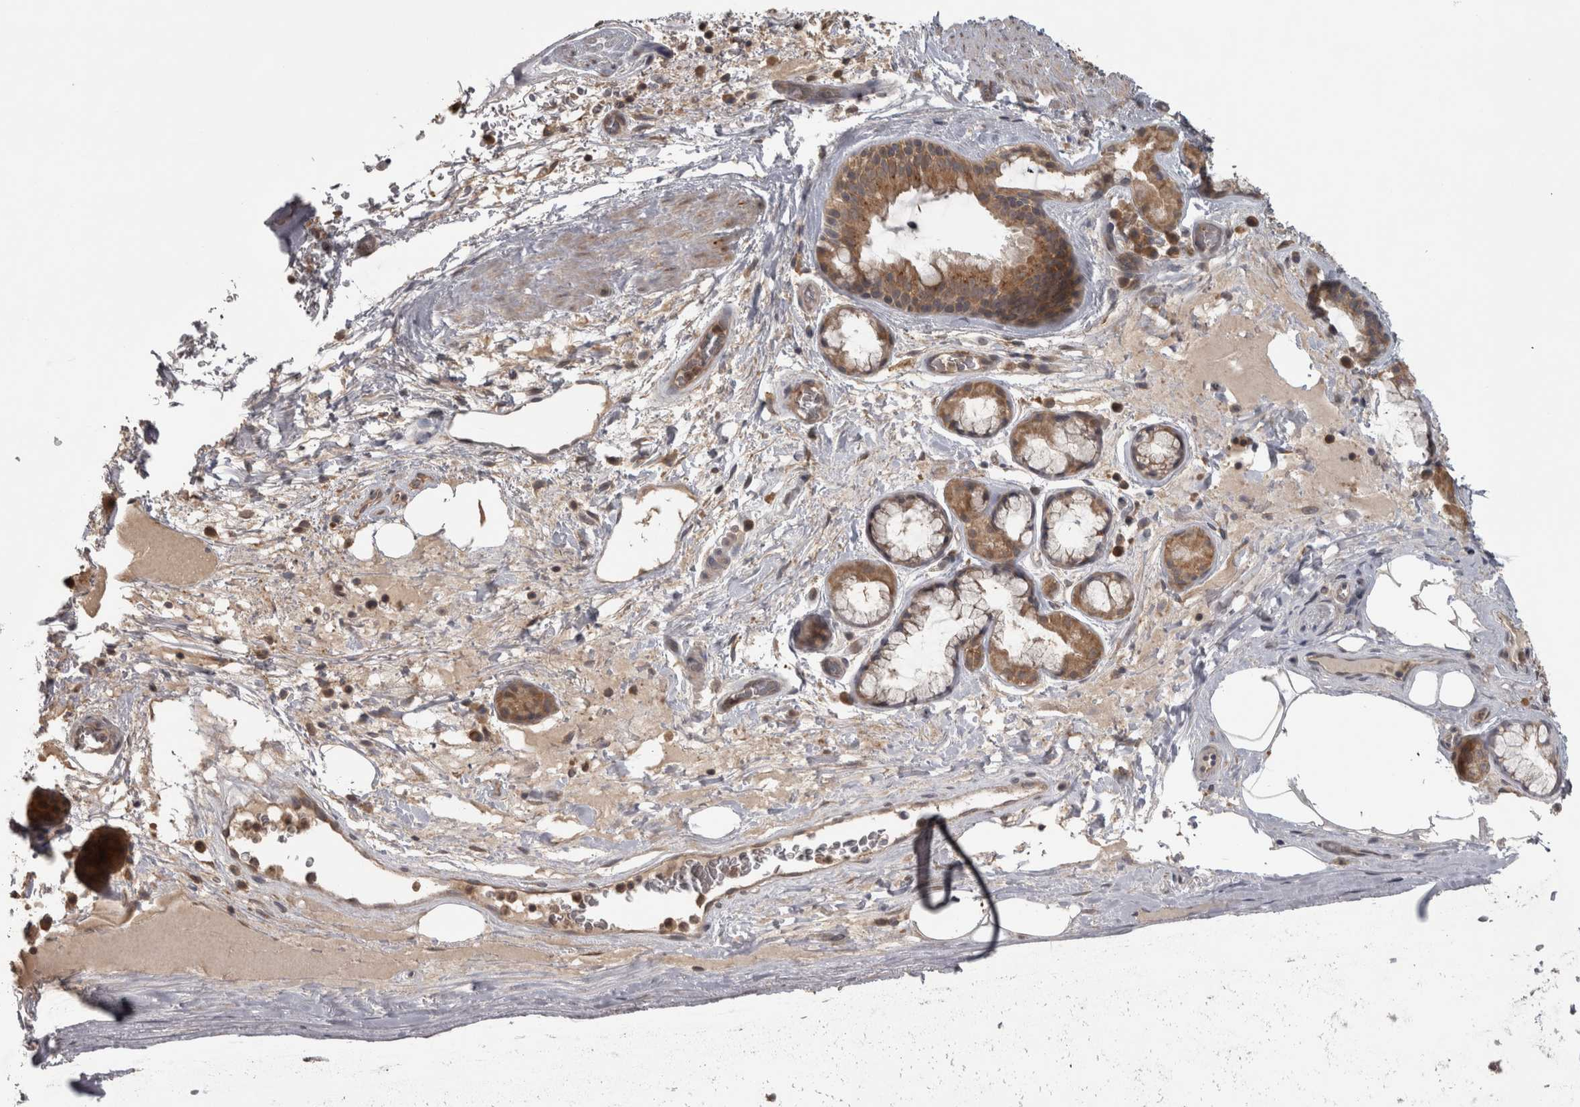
{"staining": {"intensity": "moderate", "quantity": ">75%", "location": "cytoplasmic/membranous"}, "tissue": "bronchus", "cell_type": "Respiratory epithelial cells", "image_type": "normal", "snomed": [{"axis": "morphology", "description": "Normal tissue, NOS"}, {"axis": "topography", "description": "Cartilage tissue"}], "caption": "Human bronchus stained with a brown dye reveals moderate cytoplasmic/membranous positive expression in about >75% of respiratory epithelial cells.", "gene": "MICU3", "patient": {"sex": "female", "age": 63}}